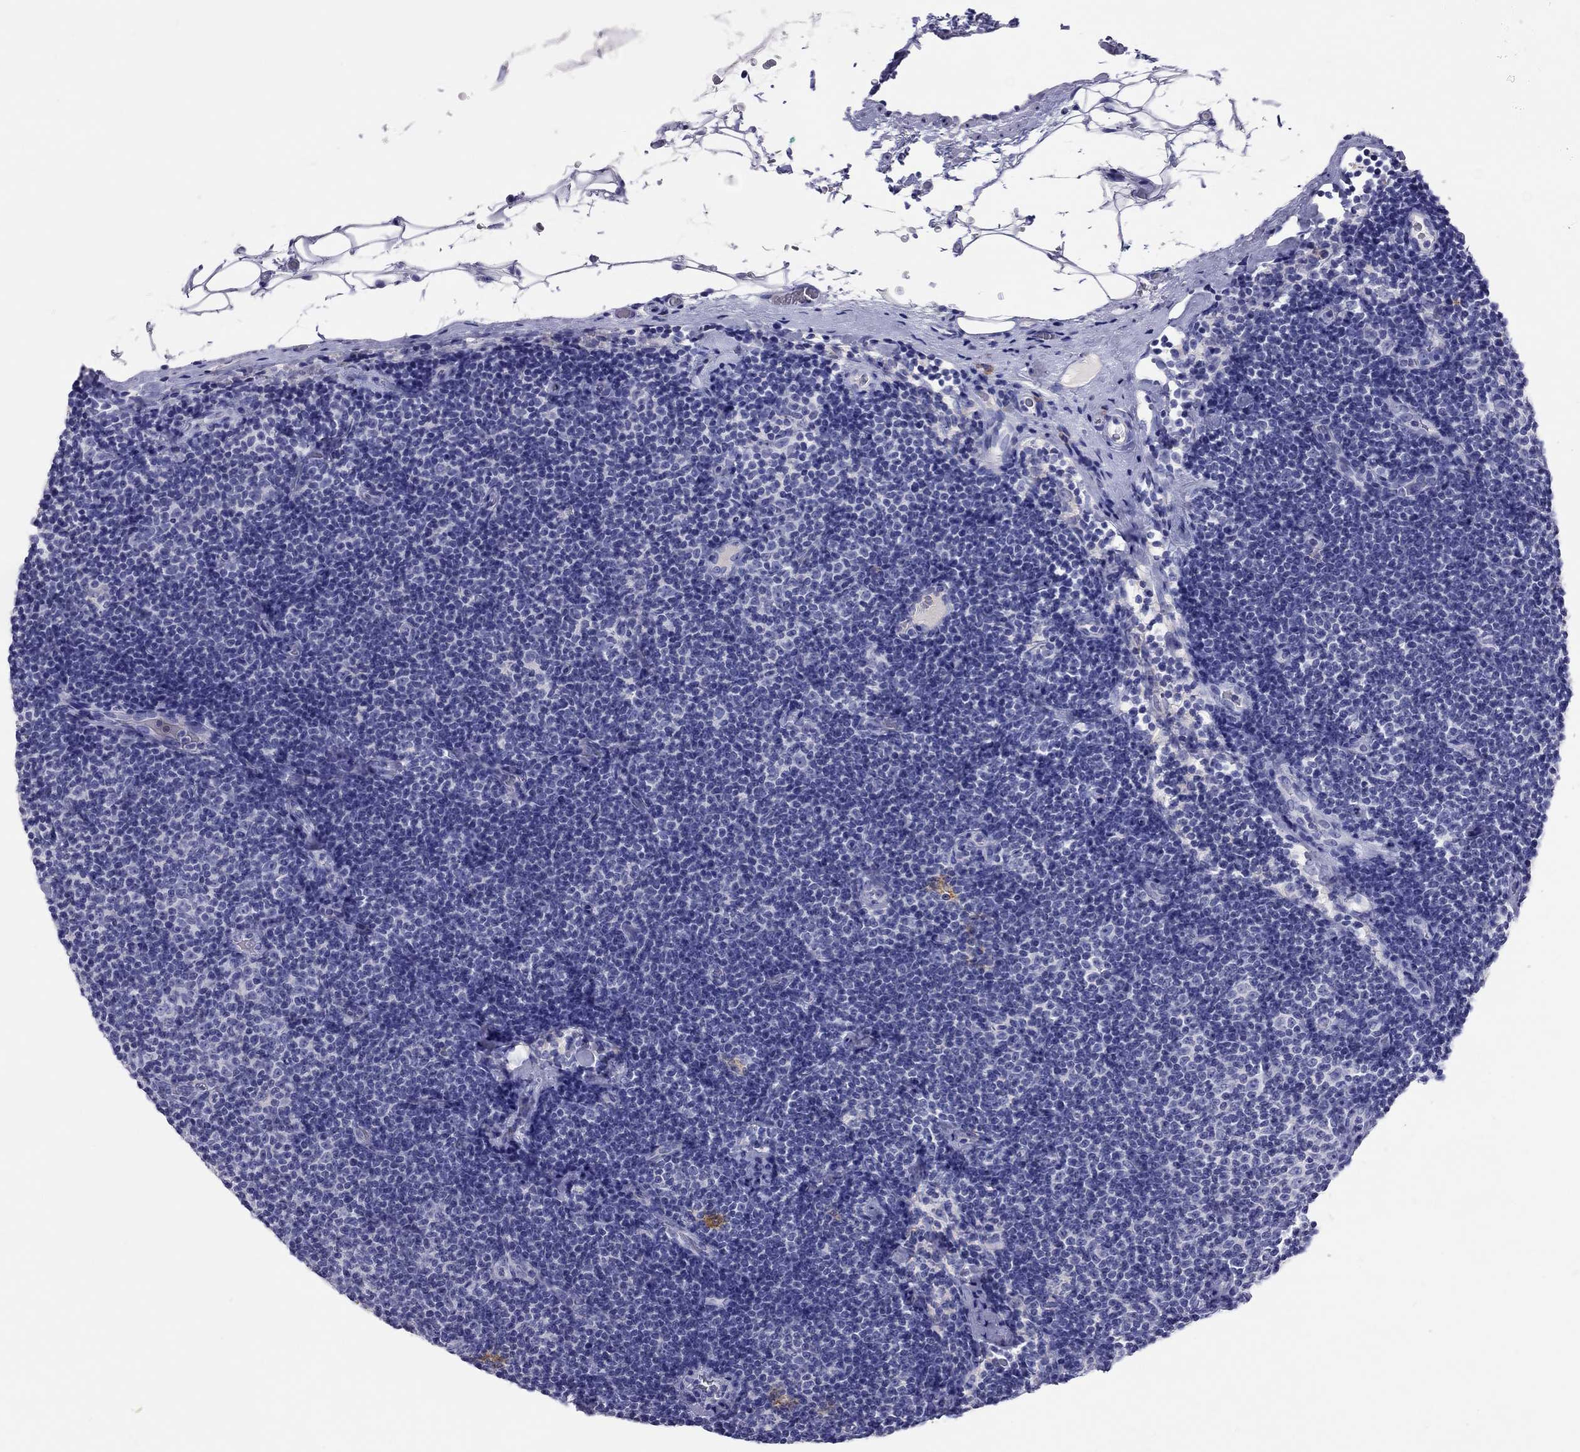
{"staining": {"intensity": "negative", "quantity": "none", "location": "none"}, "tissue": "lymphoma", "cell_type": "Tumor cells", "image_type": "cancer", "snomed": [{"axis": "morphology", "description": "Malignant lymphoma, non-Hodgkin's type, Low grade"}, {"axis": "topography", "description": "Lymph node"}], "caption": "This micrograph is of lymphoma stained with IHC to label a protein in brown with the nuclei are counter-stained blue. There is no staining in tumor cells.", "gene": "CALHM1", "patient": {"sex": "male", "age": 81}}